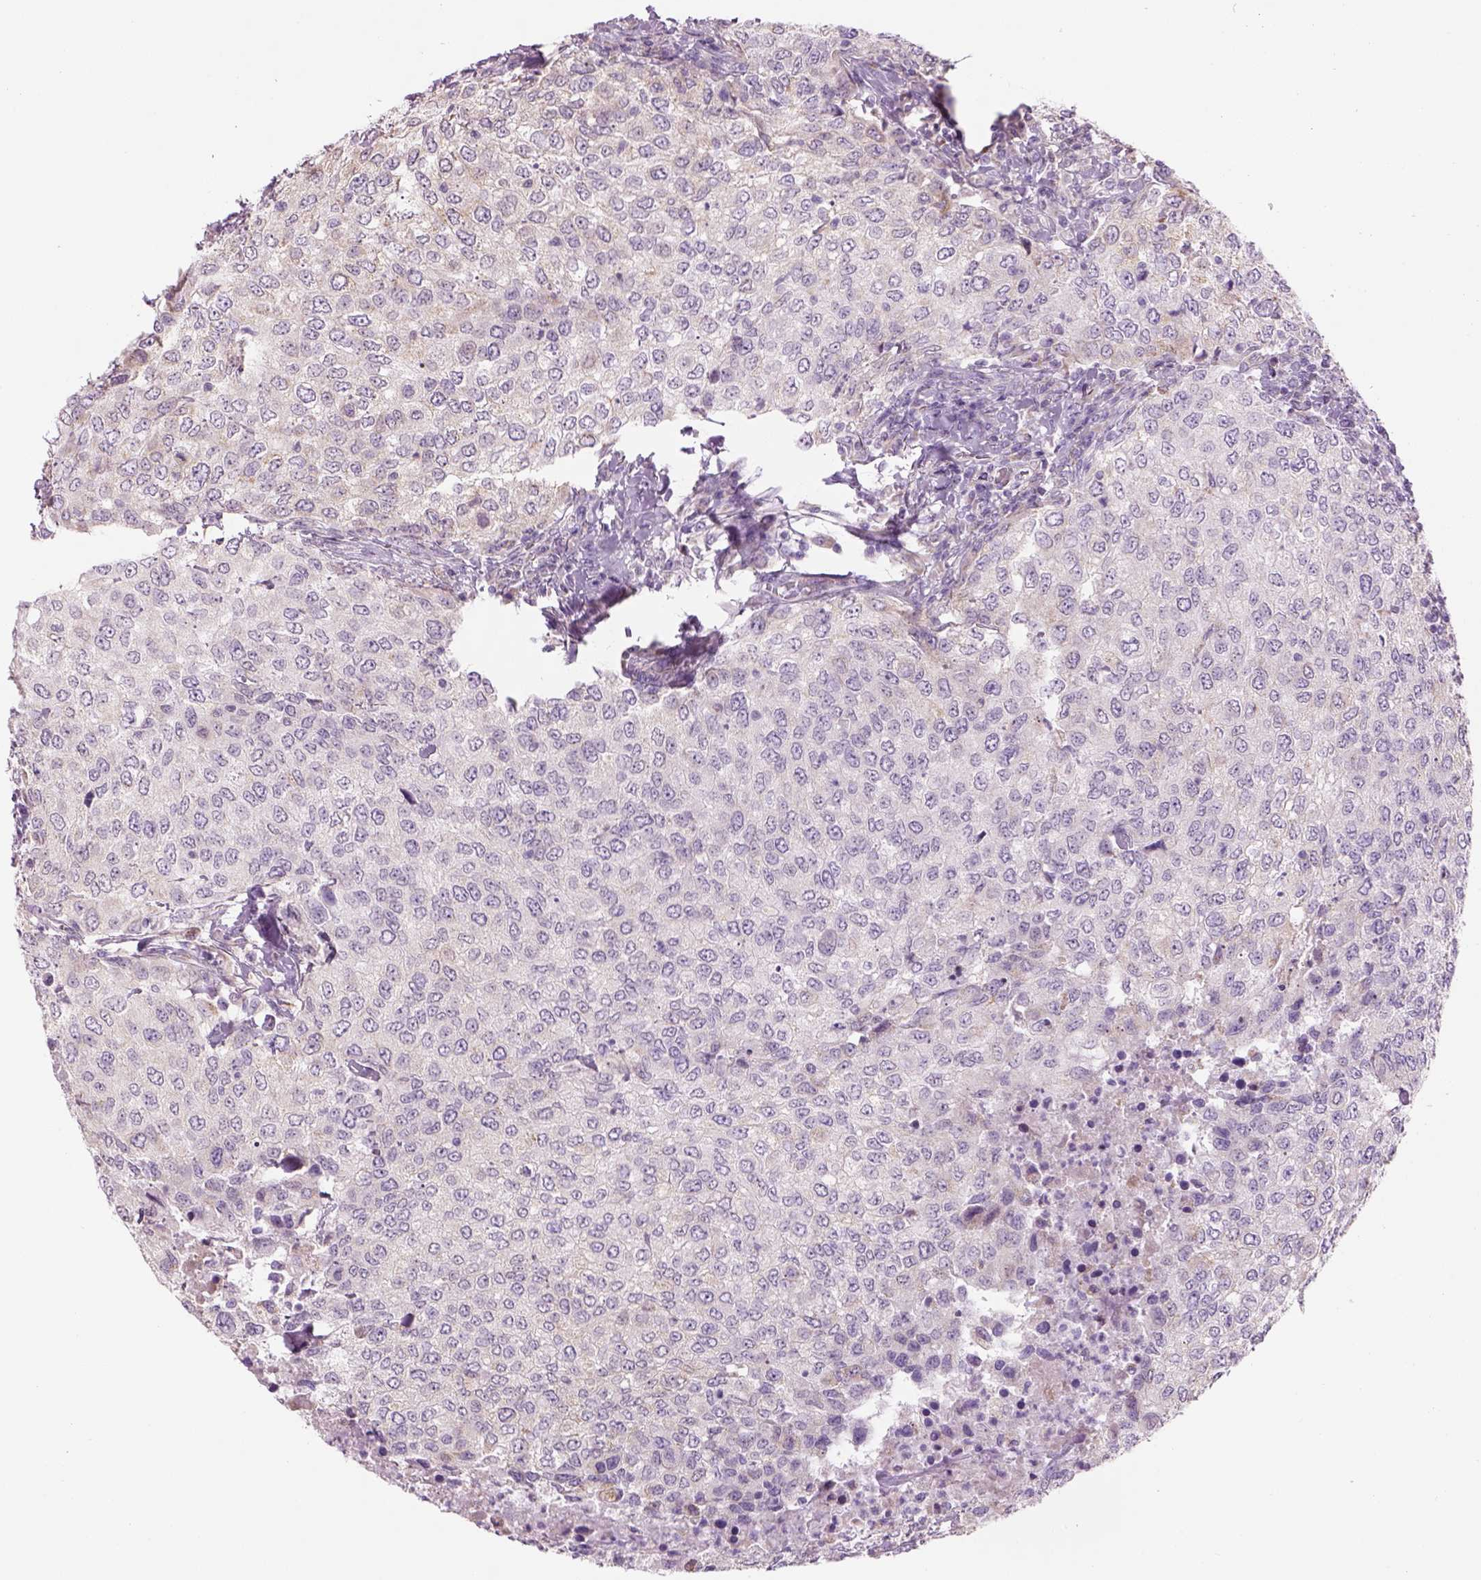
{"staining": {"intensity": "negative", "quantity": "none", "location": "none"}, "tissue": "urothelial cancer", "cell_type": "Tumor cells", "image_type": "cancer", "snomed": [{"axis": "morphology", "description": "Urothelial carcinoma, High grade"}, {"axis": "topography", "description": "Urinary bladder"}], "caption": "This is an IHC photomicrograph of human urothelial carcinoma (high-grade). There is no positivity in tumor cells.", "gene": "IFT52", "patient": {"sex": "female", "age": 78}}